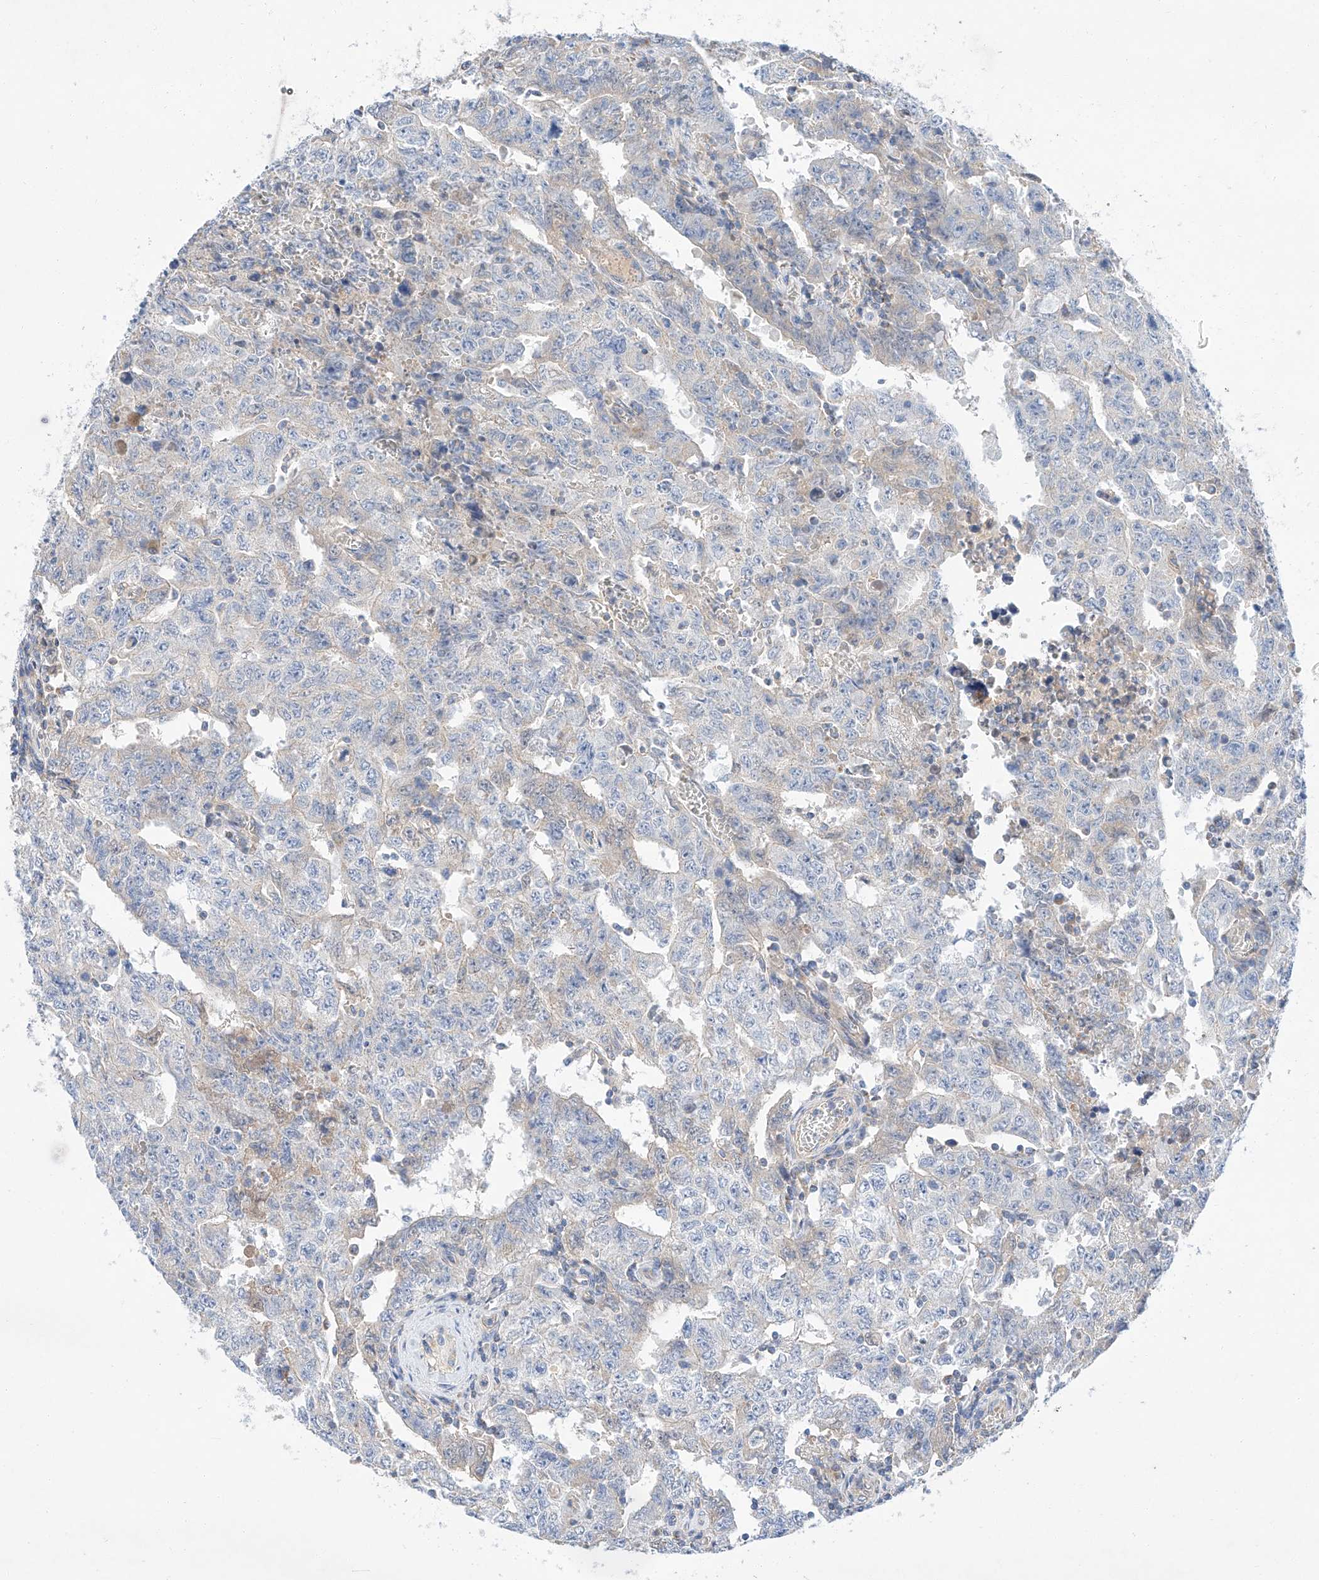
{"staining": {"intensity": "weak", "quantity": "<25%", "location": "cytoplasmic/membranous"}, "tissue": "testis cancer", "cell_type": "Tumor cells", "image_type": "cancer", "snomed": [{"axis": "morphology", "description": "Carcinoma, Embryonal, NOS"}, {"axis": "topography", "description": "Testis"}], "caption": "DAB (3,3'-diaminobenzidine) immunohistochemical staining of testis embryonal carcinoma reveals no significant expression in tumor cells.", "gene": "C6orf118", "patient": {"sex": "male", "age": 26}}